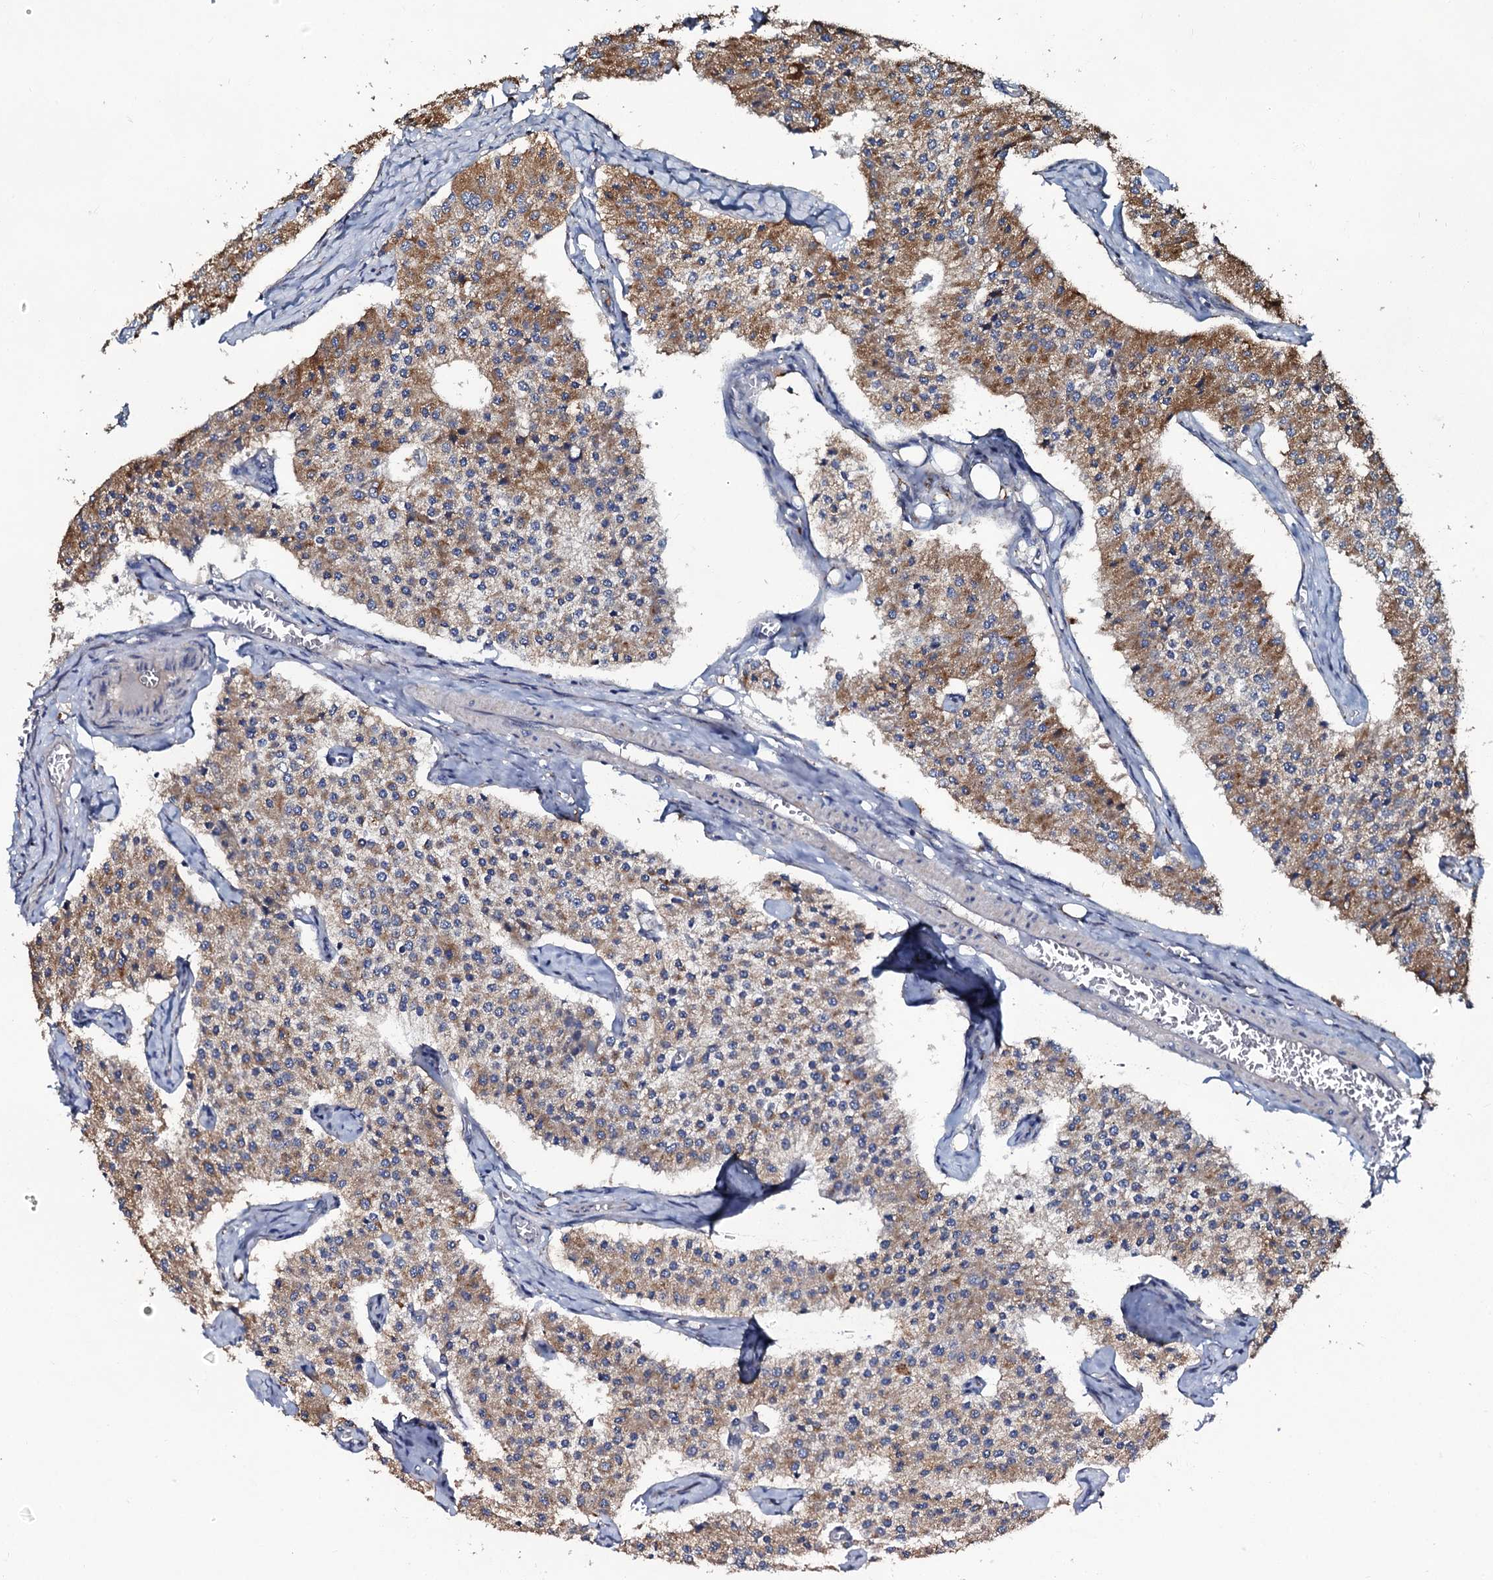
{"staining": {"intensity": "moderate", "quantity": "25%-75%", "location": "cytoplasmic/membranous"}, "tissue": "carcinoid", "cell_type": "Tumor cells", "image_type": "cancer", "snomed": [{"axis": "morphology", "description": "Carcinoid, malignant, NOS"}, {"axis": "topography", "description": "Colon"}], "caption": "Immunohistochemistry (IHC) micrograph of neoplastic tissue: carcinoid stained using immunohistochemistry displays medium levels of moderate protein expression localized specifically in the cytoplasmic/membranous of tumor cells, appearing as a cytoplasmic/membranous brown color.", "gene": "GLCE", "patient": {"sex": "female", "age": 52}}